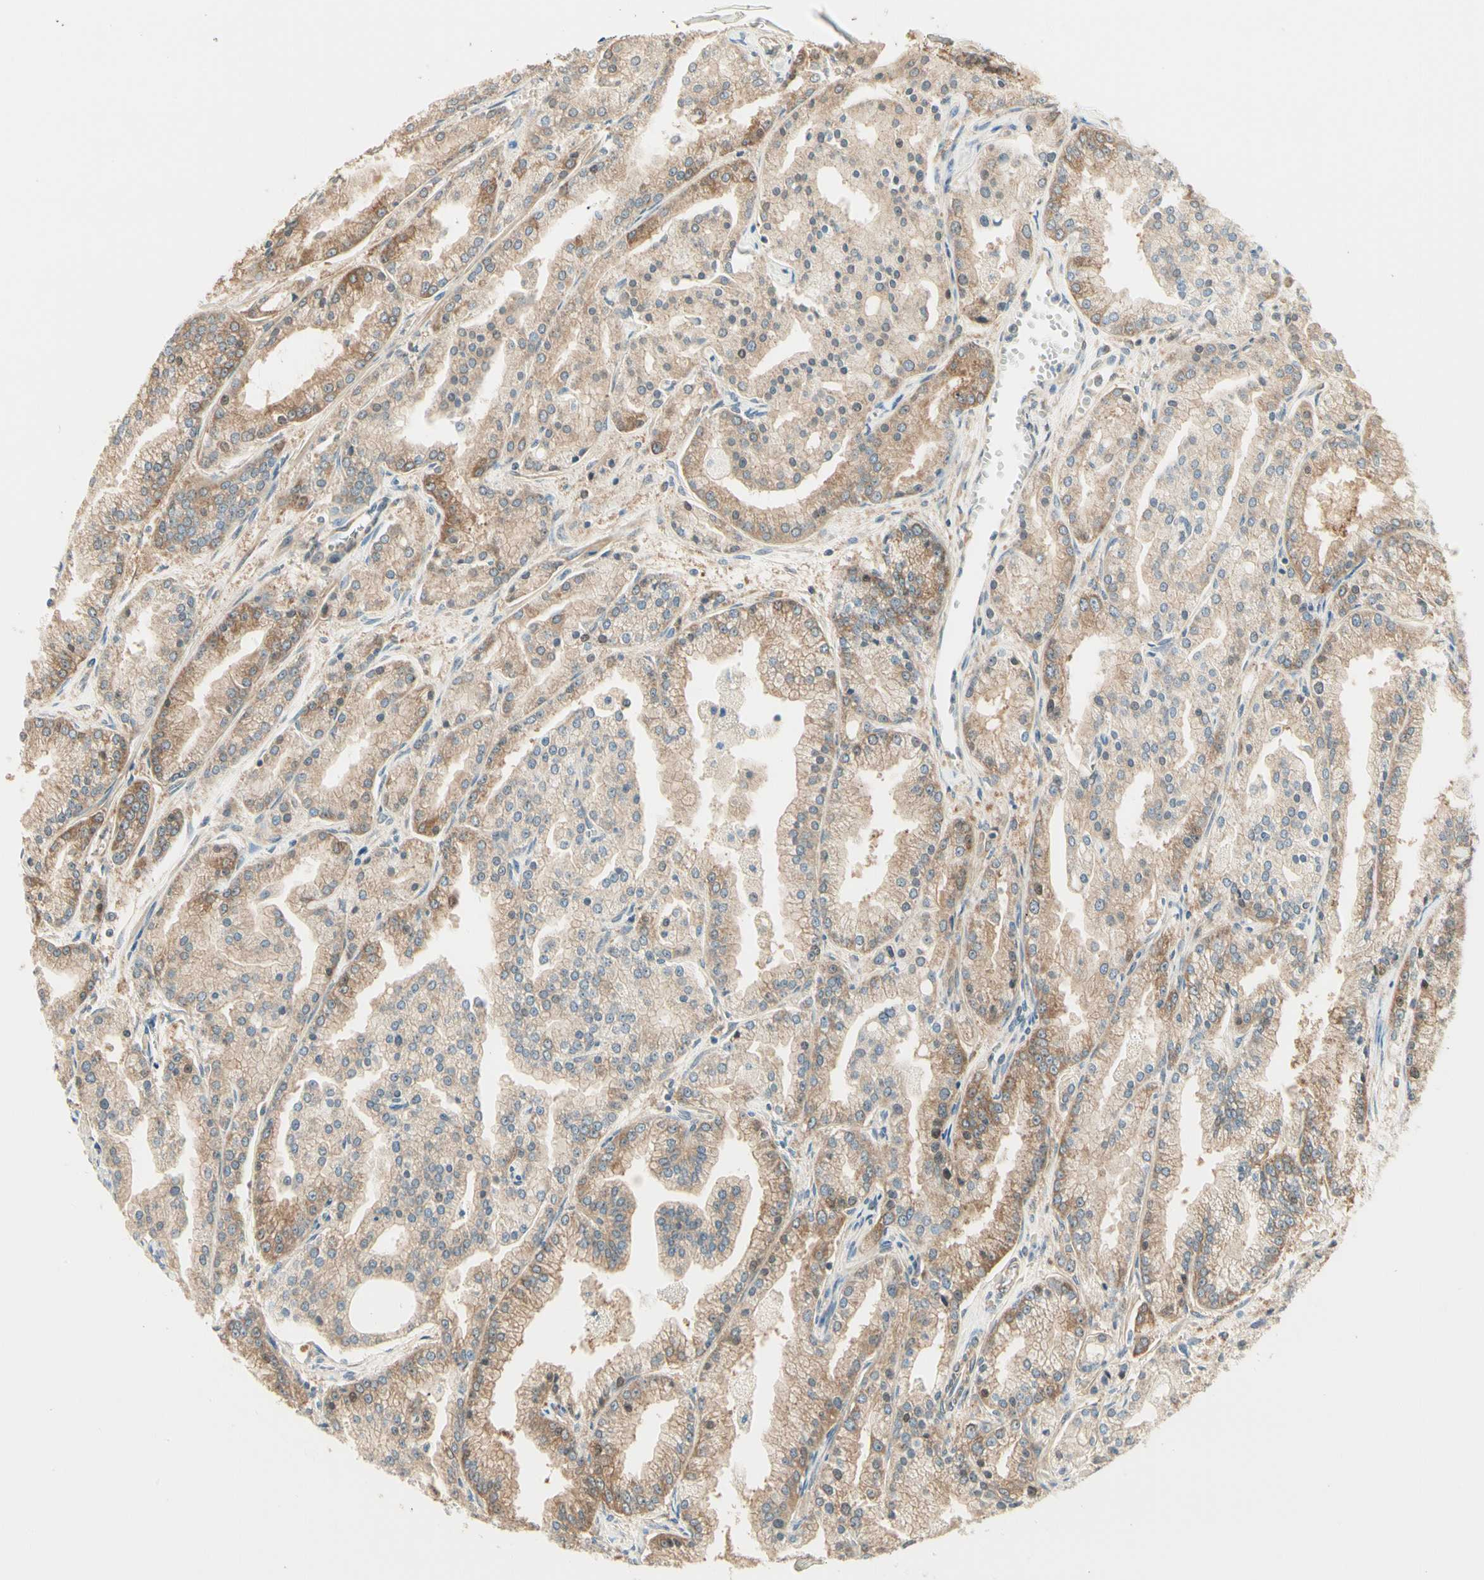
{"staining": {"intensity": "moderate", "quantity": ">75%", "location": "cytoplasmic/membranous"}, "tissue": "prostate cancer", "cell_type": "Tumor cells", "image_type": "cancer", "snomed": [{"axis": "morphology", "description": "Adenocarcinoma, High grade"}, {"axis": "topography", "description": "Prostate"}], "caption": "Immunohistochemistry photomicrograph of neoplastic tissue: human prostate cancer stained using immunohistochemistry shows medium levels of moderate protein expression localized specifically in the cytoplasmic/membranous of tumor cells, appearing as a cytoplasmic/membranous brown color.", "gene": "IRAG1", "patient": {"sex": "male", "age": 61}}